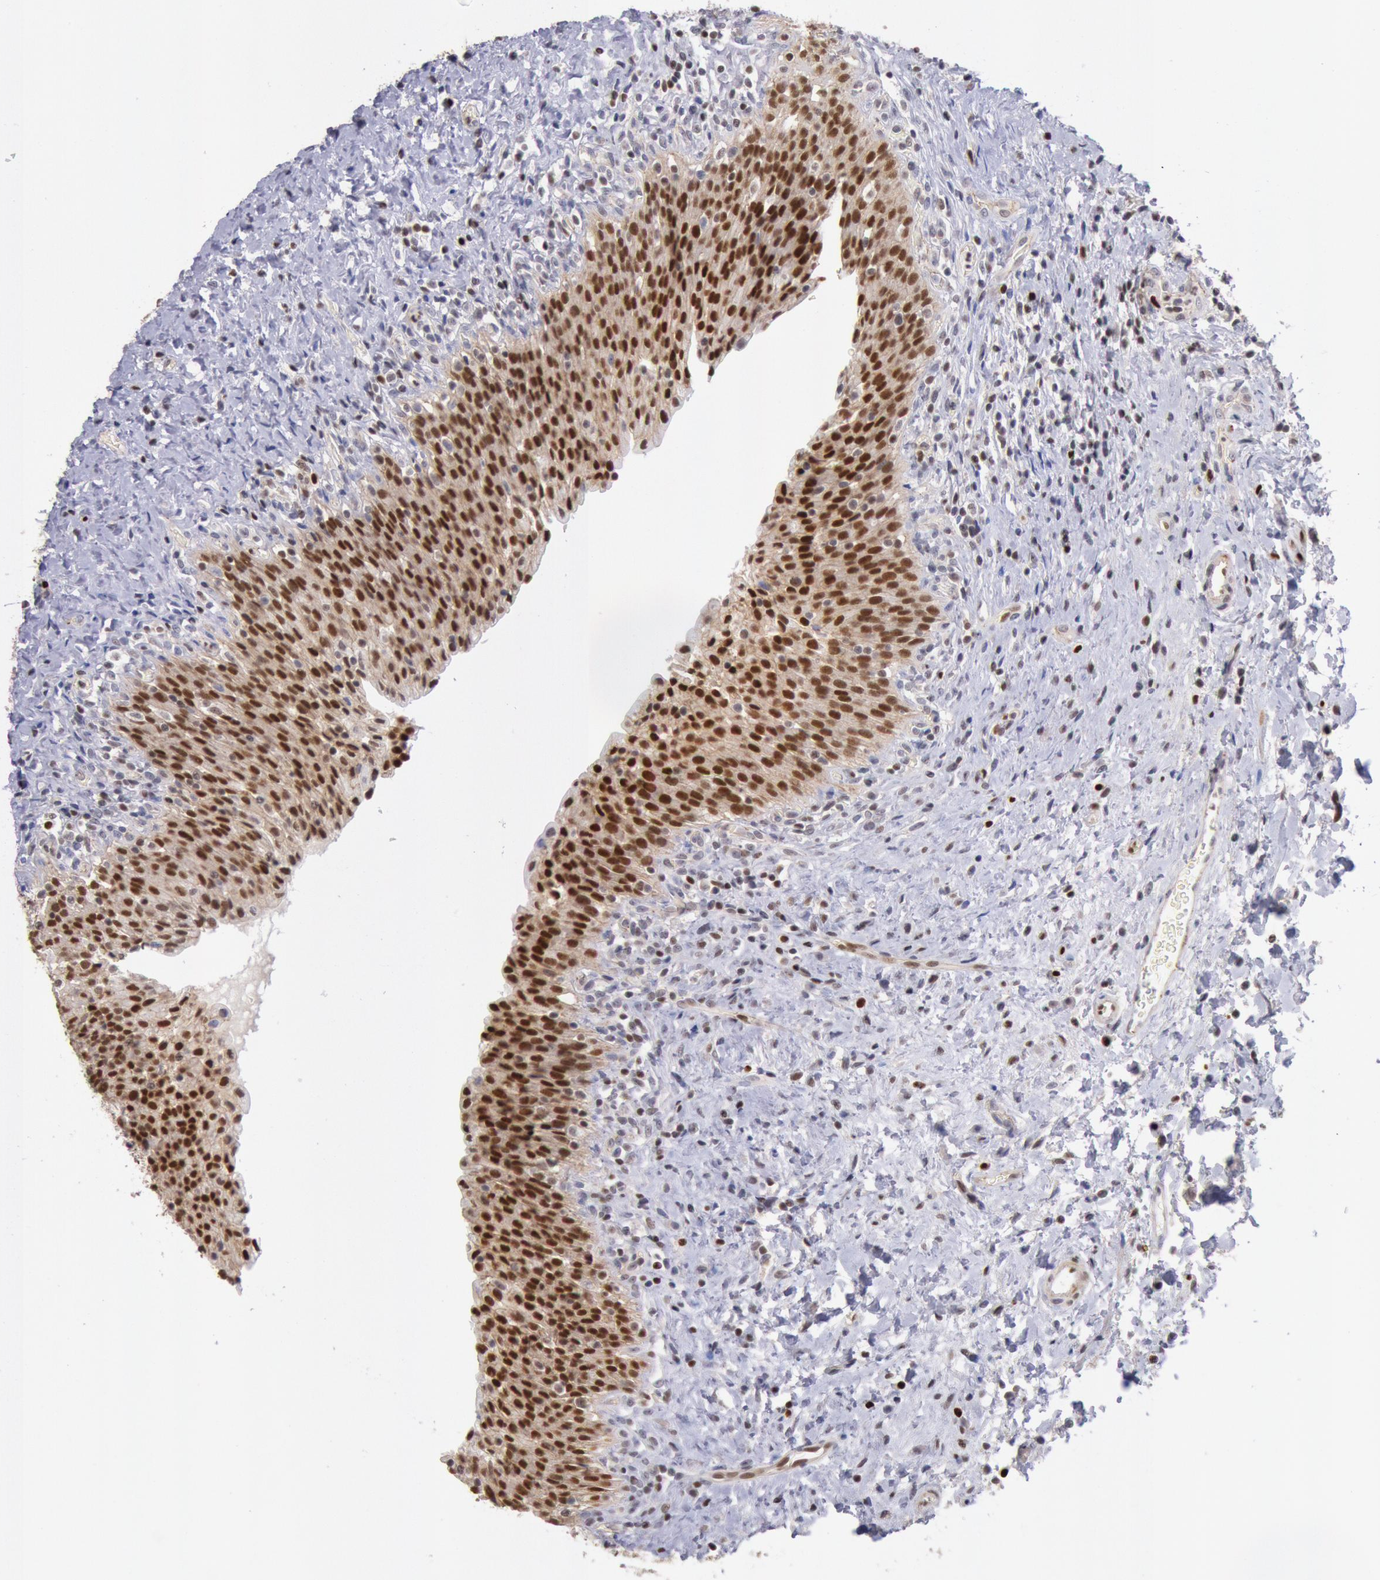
{"staining": {"intensity": "strong", "quantity": ">75%", "location": "nuclear"}, "tissue": "urinary bladder", "cell_type": "Urothelial cells", "image_type": "normal", "snomed": [{"axis": "morphology", "description": "Normal tissue, NOS"}, {"axis": "topography", "description": "Urinary bladder"}], "caption": "This micrograph demonstrates immunohistochemistry staining of normal urinary bladder, with high strong nuclear expression in approximately >75% of urothelial cells.", "gene": "RPS6KA5", "patient": {"sex": "male", "age": 51}}